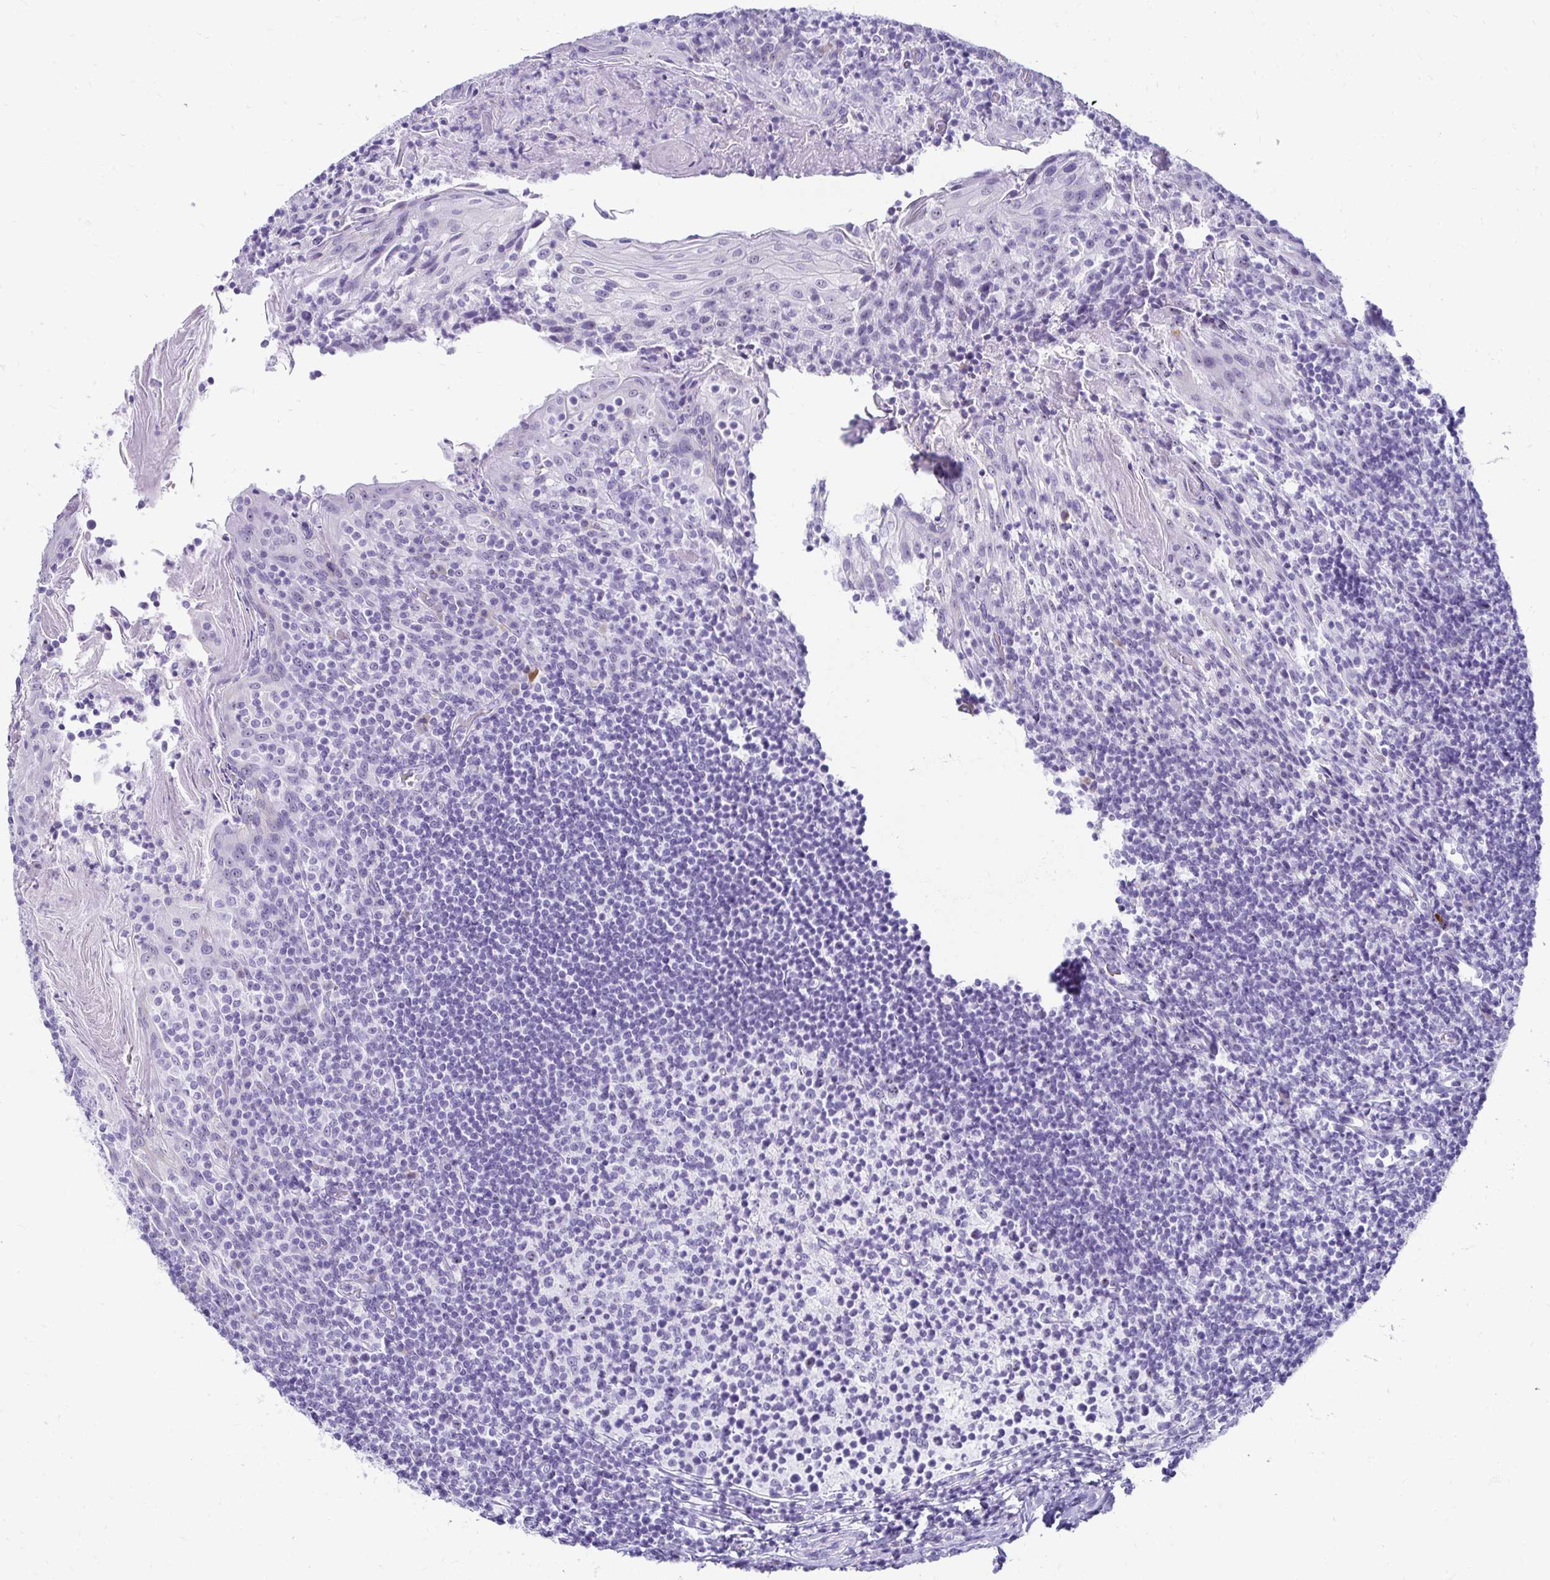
{"staining": {"intensity": "negative", "quantity": "none", "location": "none"}, "tissue": "tonsil", "cell_type": "Germinal center cells", "image_type": "normal", "snomed": [{"axis": "morphology", "description": "Normal tissue, NOS"}, {"axis": "topography", "description": "Tonsil"}], "caption": "Image shows no protein expression in germinal center cells of normal tonsil.", "gene": "CST6", "patient": {"sex": "female", "age": 10}}